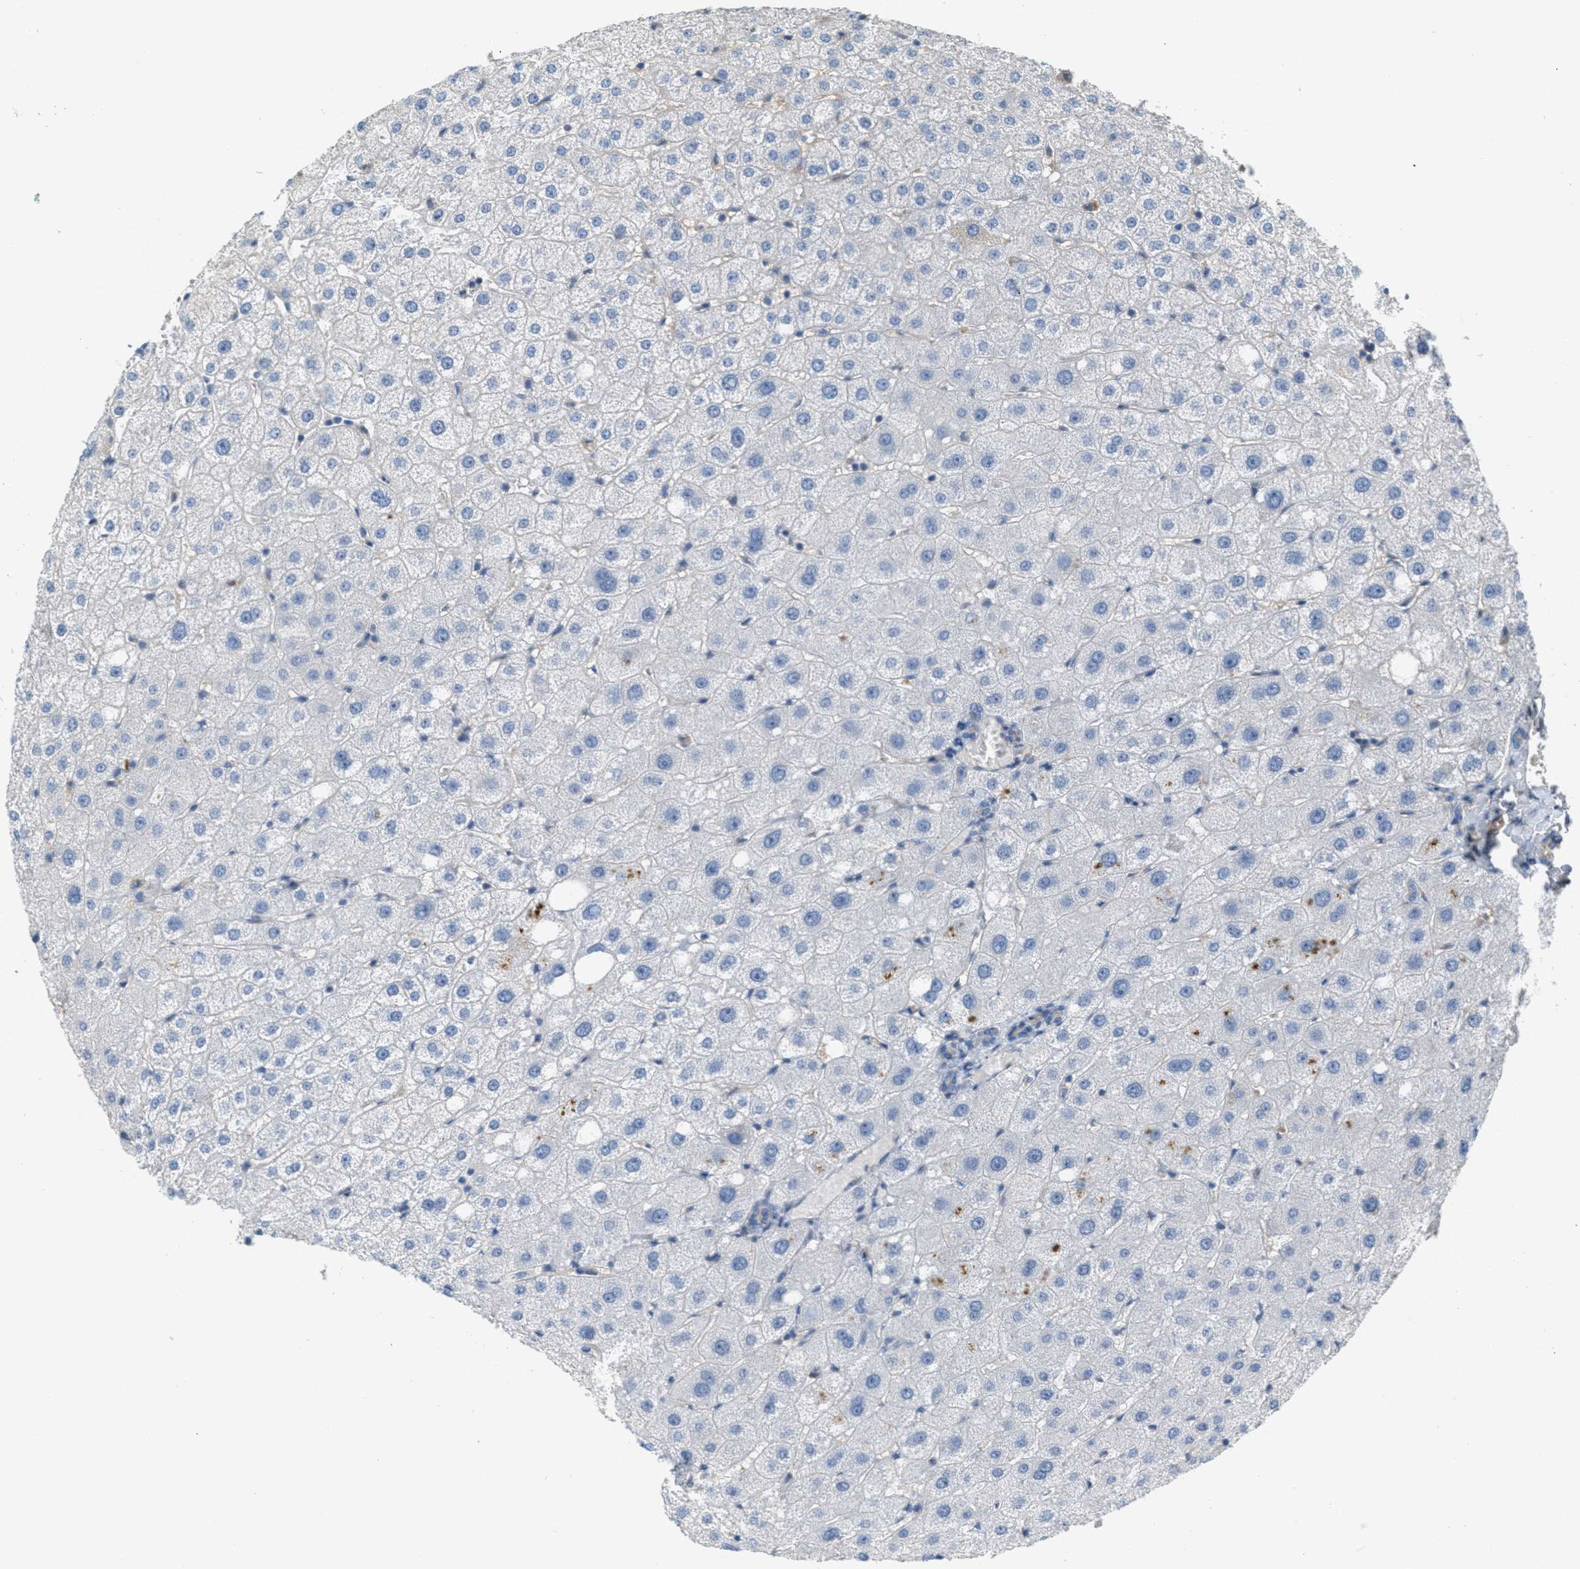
{"staining": {"intensity": "negative", "quantity": "none", "location": "none"}, "tissue": "liver", "cell_type": "Cholangiocytes", "image_type": "normal", "snomed": [{"axis": "morphology", "description": "Normal tissue, NOS"}, {"axis": "topography", "description": "Liver"}], "caption": "IHC photomicrograph of benign liver stained for a protein (brown), which displays no staining in cholangiocytes.", "gene": "ADCY5", "patient": {"sex": "male", "age": 73}}